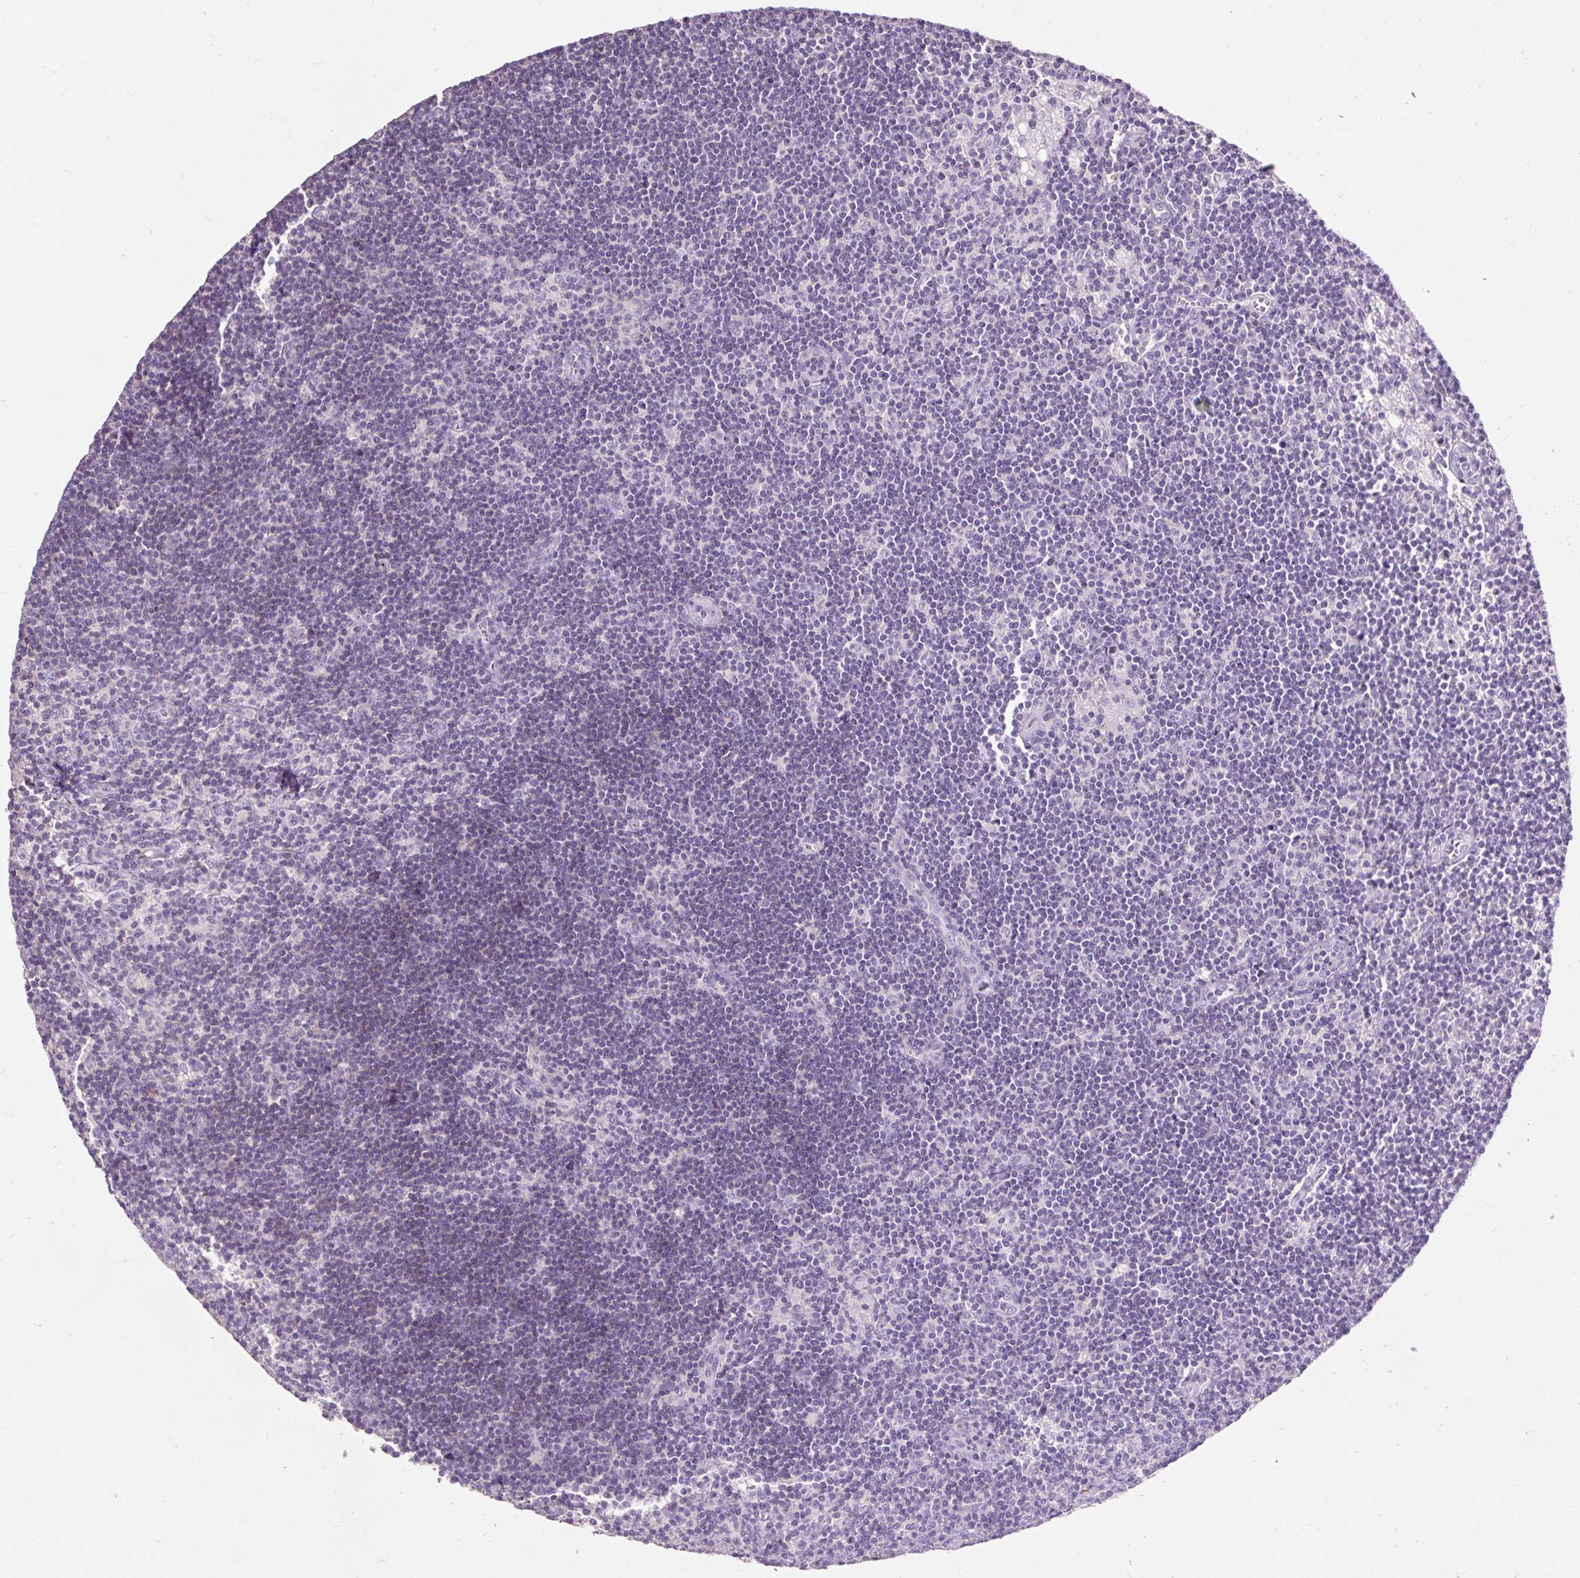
{"staining": {"intensity": "negative", "quantity": "none", "location": "none"}, "tissue": "lymph node", "cell_type": "Germinal center cells", "image_type": "normal", "snomed": [{"axis": "morphology", "description": "Normal tissue, NOS"}, {"axis": "topography", "description": "Lymph node"}], "caption": "Micrograph shows no protein positivity in germinal center cells of normal lymph node. The staining was performed using DAB (3,3'-diaminobenzidine) to visualize the protein expression in brown, while the nuclei were stained in blue with hematoxylin (Magnification: 20x).", "gene": "OR10A7", "patient": {"sex": "male", "age": 24}}